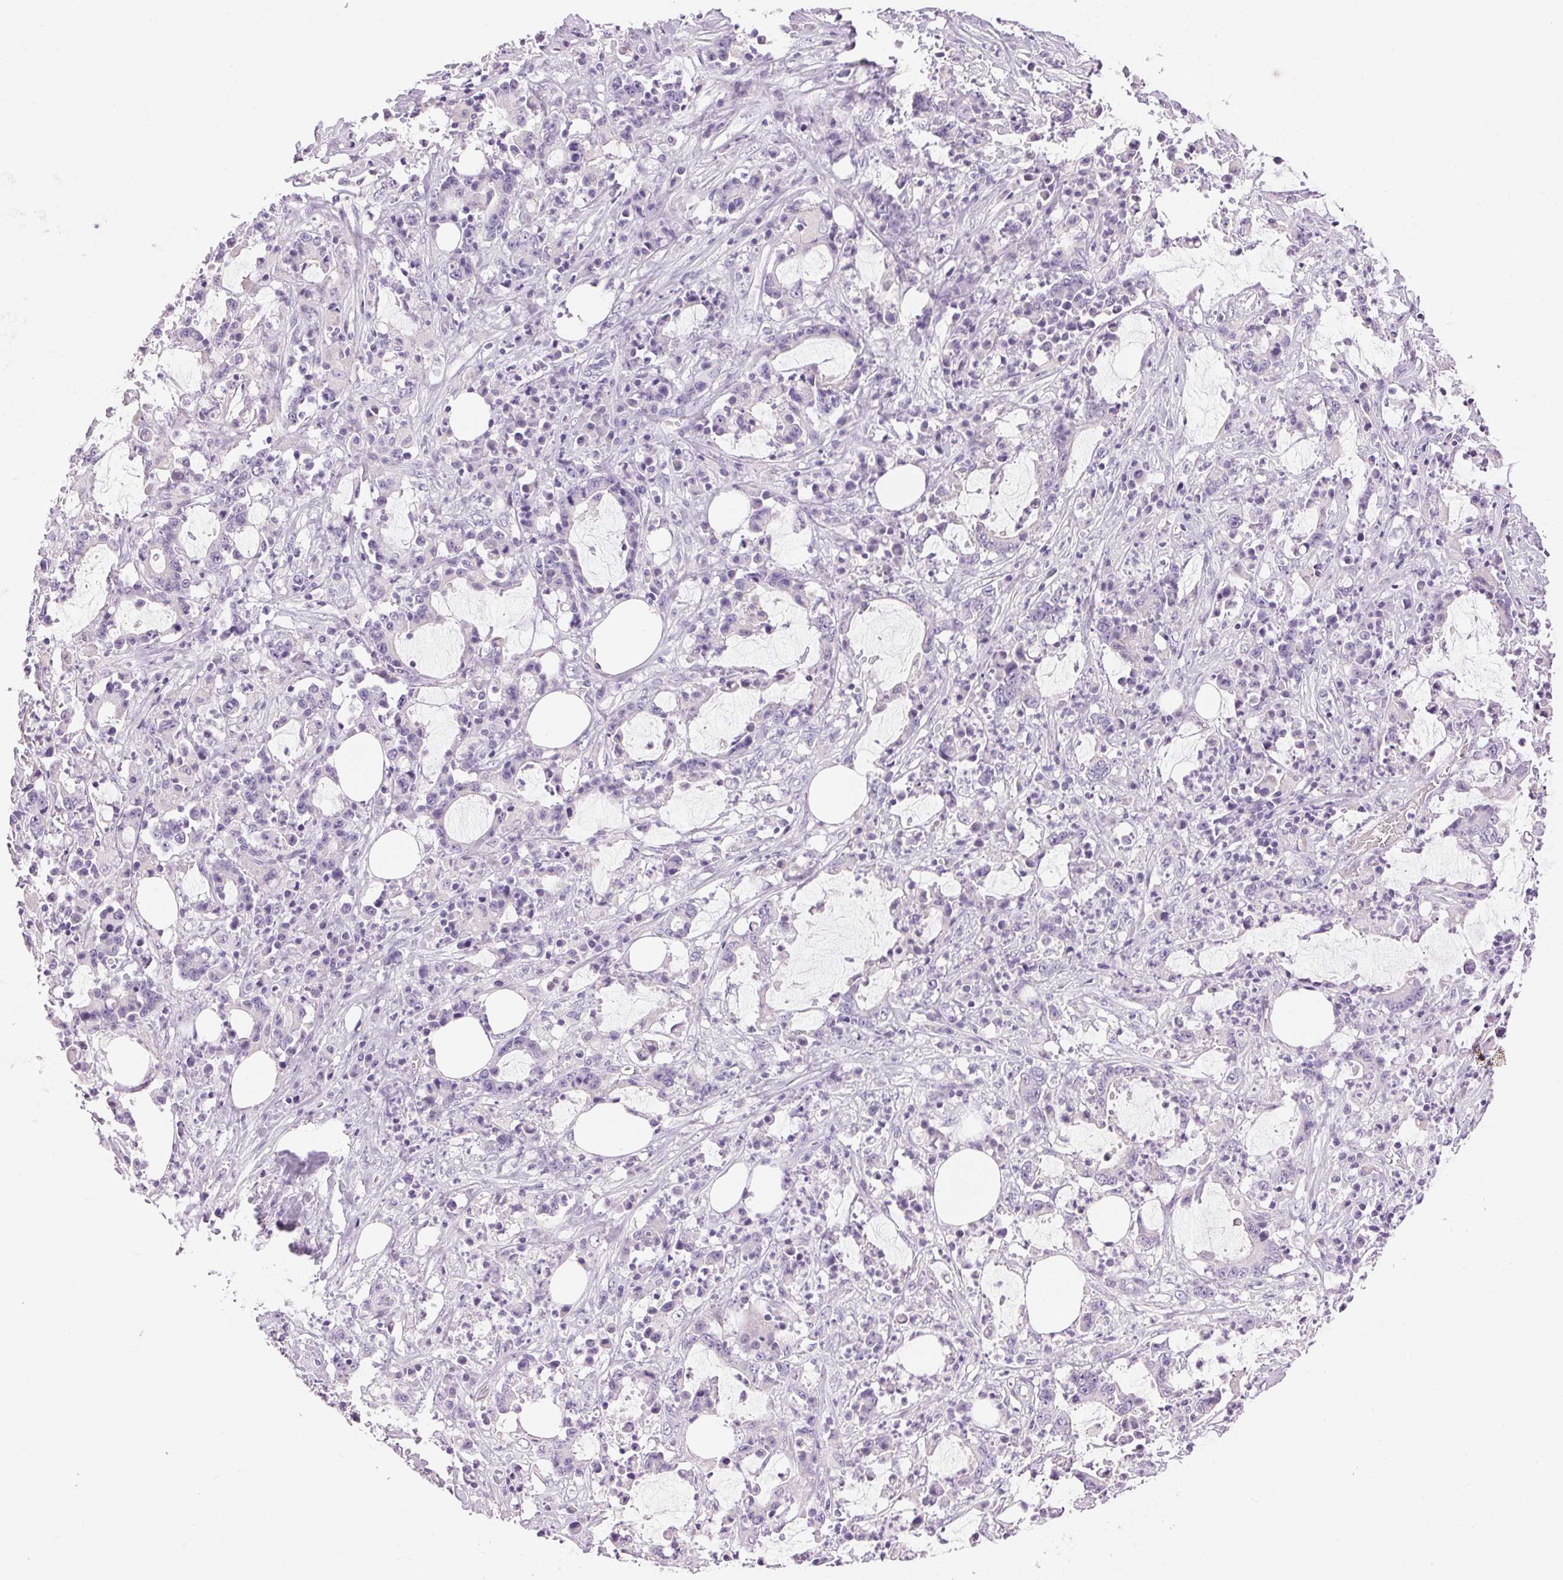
{"staining": {"intensity": "negative", "quantity": "none", "location": "none"}, "tissue": "stomach cancer", "cell_type": "Tumor cells", "image_type": "cancer", "snomed": [{"axis": "morphology", "description": "Adenocarcinoma, NOS"}, {"axis": "topography", "description": "Stomach, upper"}], "caption": "Micrograph shows no significant protein positivity in tumor cells of stomach adenocarcinoma.", "gene": "HSD17B2", "patient": {"sex": "male", "age": 68}}